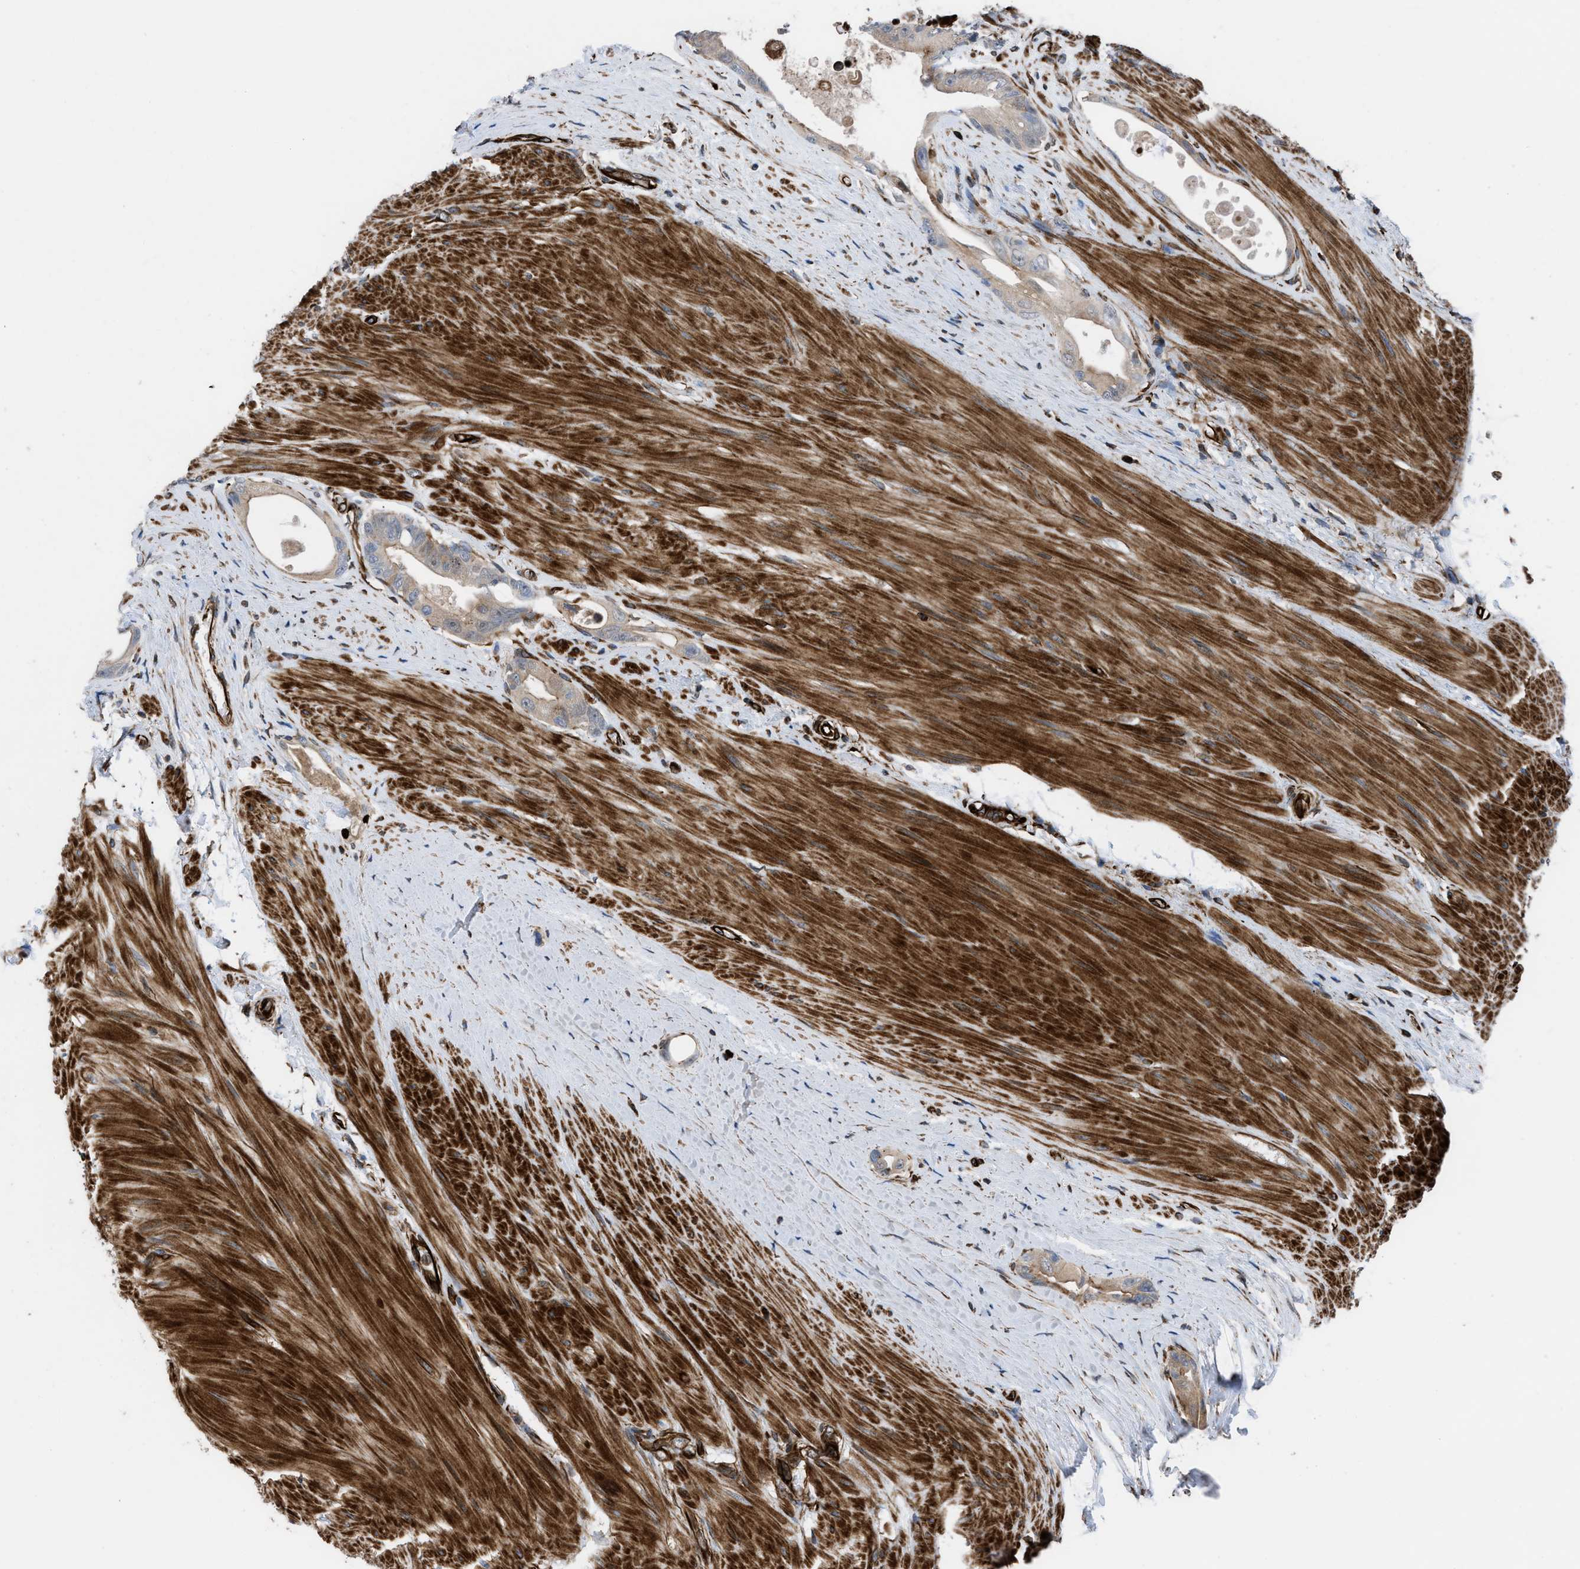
{"staining": {"intensity": "weak", "quantity": ">75%", "location": "cytoplasmic/membranous"}, "tissue": "colorectal cancer", "cell_type": "Tumor cells", "image_type": "cancer", "snomed": [{"axis": "morphology", "description": "Adenocarcinoma, NOS"}, {"axis": "topography", "description": "Rectum"}], "caption": "High-magnification brightfield microscopy of colorectal cancer (adenocarcinoma) stained with DAB (3,3'-diaminobenzidine) (brown) and counterstained with hematoxylin (blue). tumor cells exhibit weak cytoplasmic/membranous positivity is identified in approximately>75% of cells. (DAB (3,3'-diaminobenzidine) IHC, brown staining for protein, blue staining for nuclei).", "gene": "PTPRE", "patient": {"sex": "male", "age": 51}}